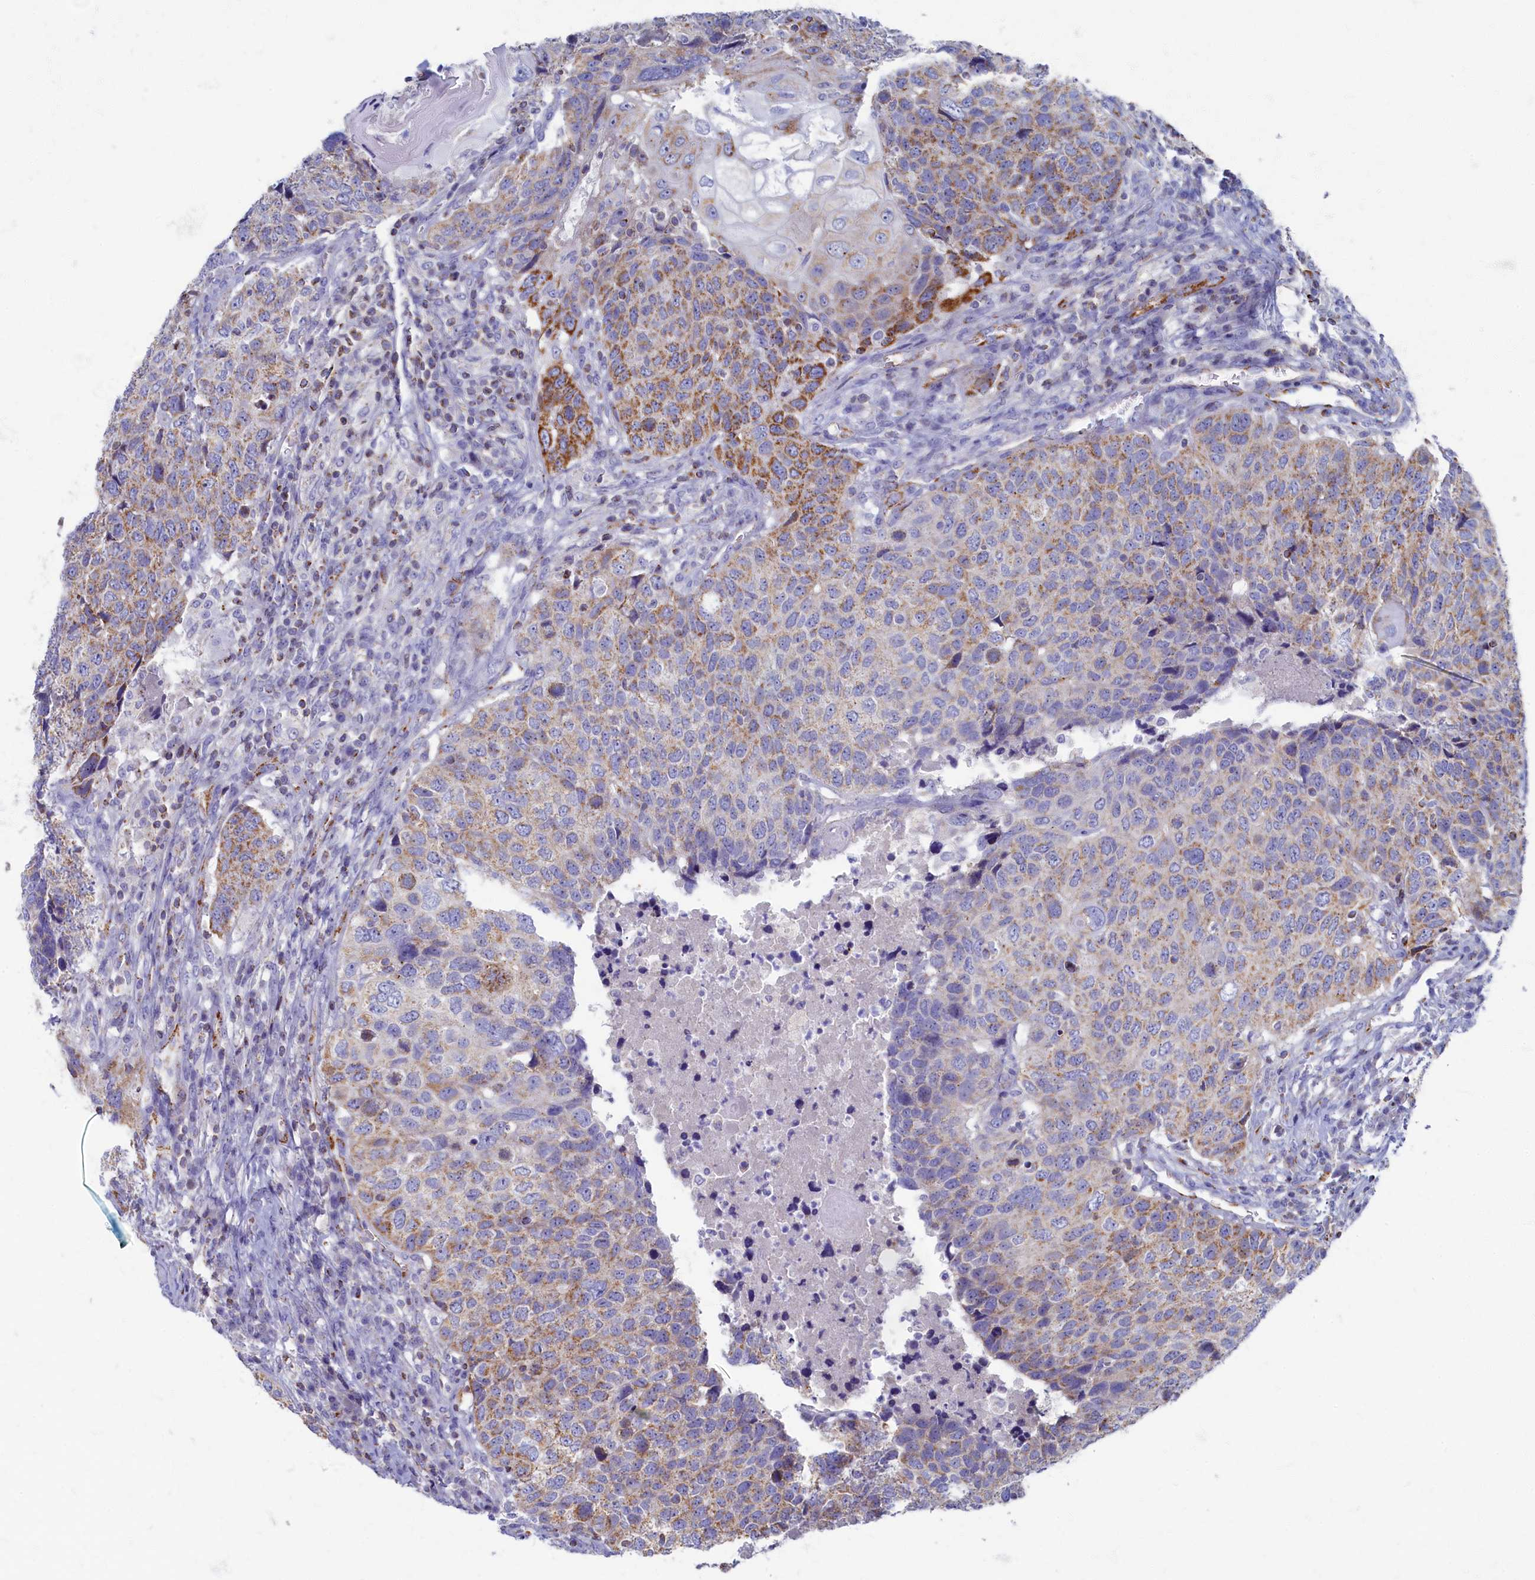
{"staining": {"intensity": "moderate", "quantity": "<25%", "location": "cytoplasmic/membranous"}, "tissue": "head and neck cancer", "cell_type": "Tumor cells", "image_type": "cancer", "snomed": [{"axis": "morphology", "description": "Squamous cell carcinoma, NOS"}, {"axis": "topography", "description": "Head-Neck"}], "caption": "IHC of head and neck squamous cell carcinoma demonstrates low levels of moderate cytoplasmic/membranous staining in approximately <25% of tumor cells.", "gene": "OCIAD2", "patient": {"sex": "male", "age": 66}}